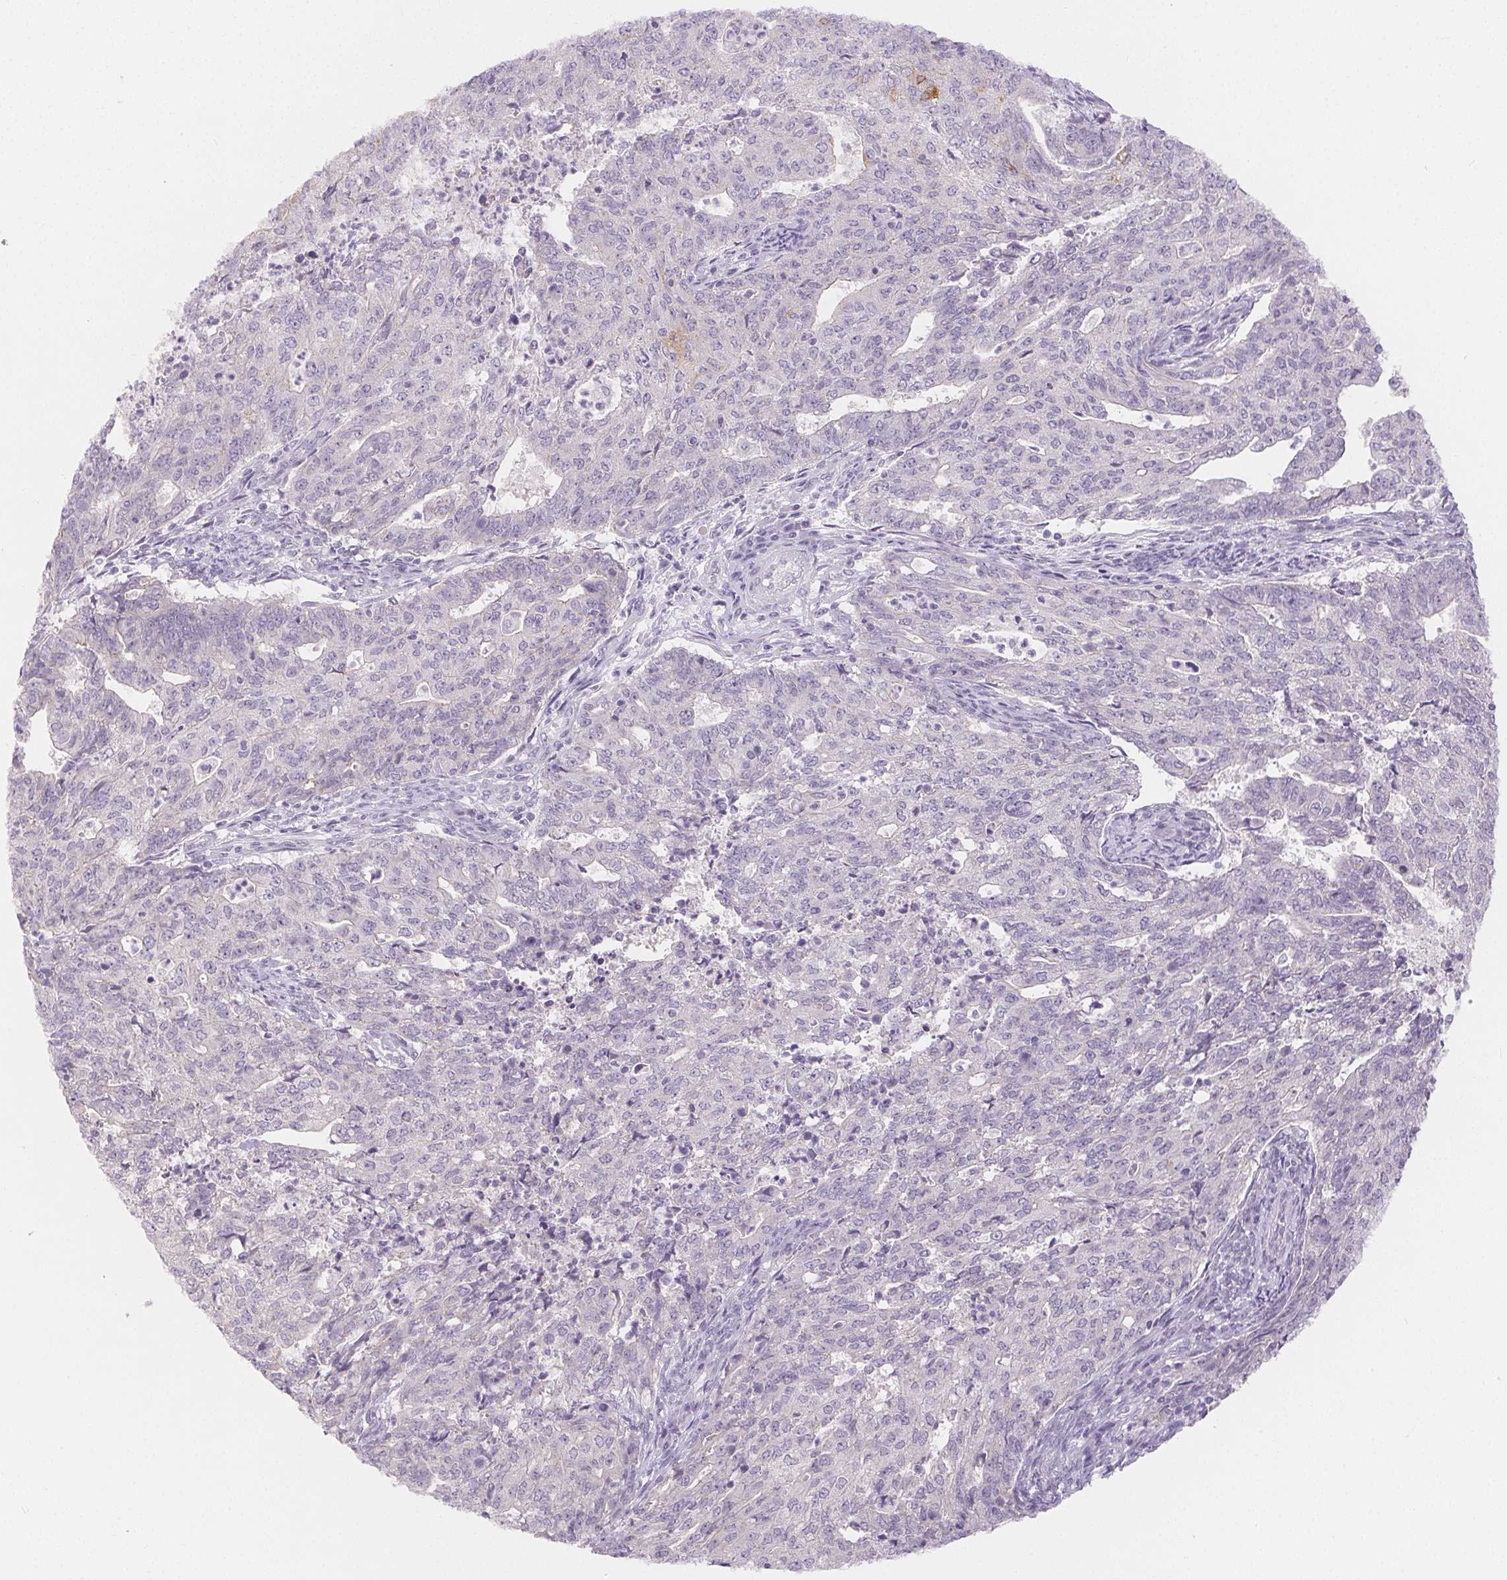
{"staining": {"intensity": "negative", "quantity": "none", "location": "none"}, "tissue": "endometrial cancer", "cell_type": "Tumor cells", "image_type": "cancer", "snomed": [{"axis": "morphology", "description": "Adenocarcinoma, NOS"}, {"axis": "topography", "description": "Endometrium"}], "caption": "High power microscopy photomicrograph of an immunohistochemistry micrograph of adenocarcinoma (endometrial), revealing no significant expression in tumor cells.", "gene": "SFTPD", "patient": {"sex": "female", "age": 82}}